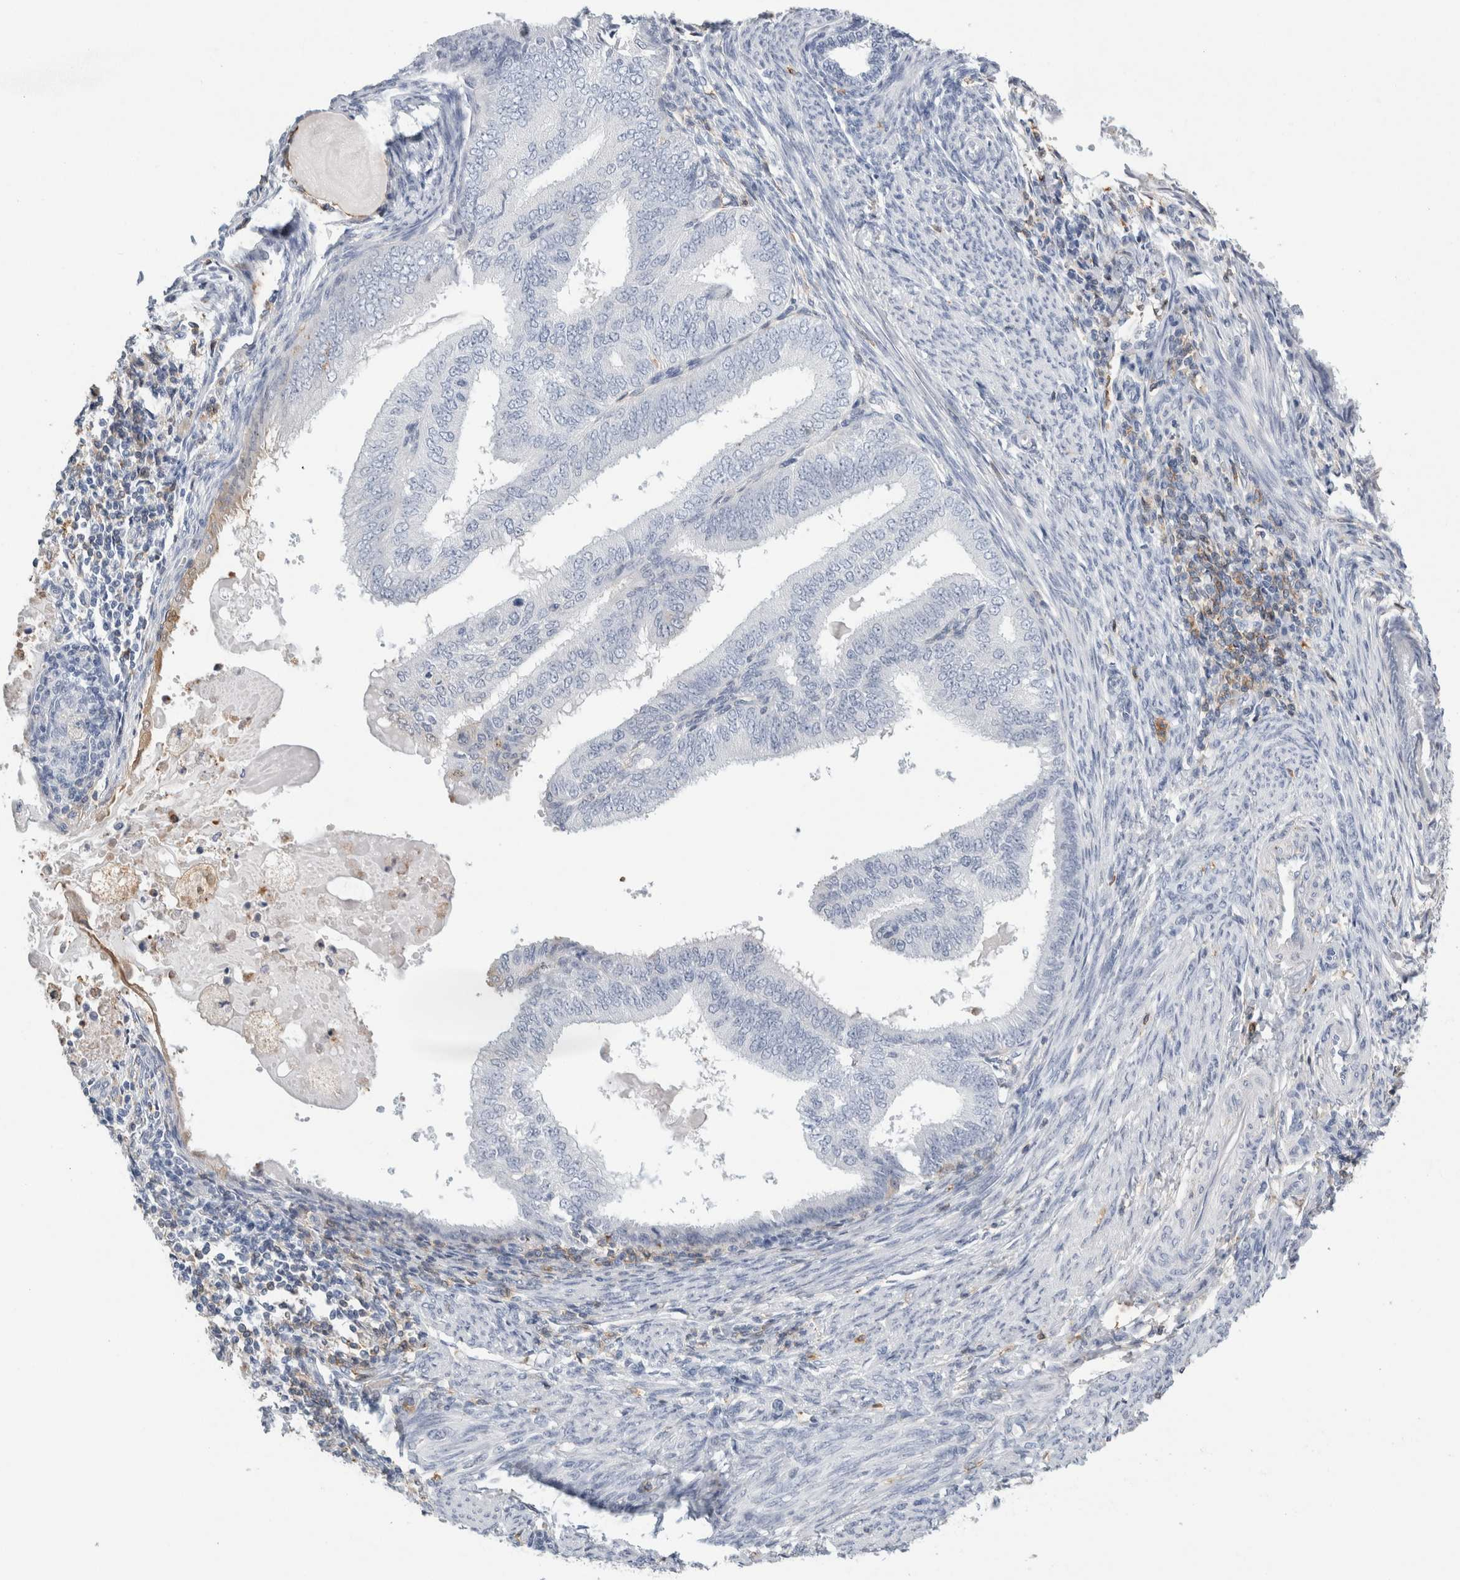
{"staining": {"intensity": "negative", "quantity": "none", "location": "none"}, "tissue": "endometrial cancer", "cell_type": "Tumor cells", "image_type": "cancer", "snomed": [{"axis": "morphology", "description": "Adenocarcinoma, NOS"}, {"axis": "topography", "description": "Endometrium"}], "caption": "Immunohistochemistry of endometrial cancer (adenocarcinoma) demonstrates no positivity in tumor cells.", "gene": "P2RY2", "patient": {"sex": "female", "age": 58}}